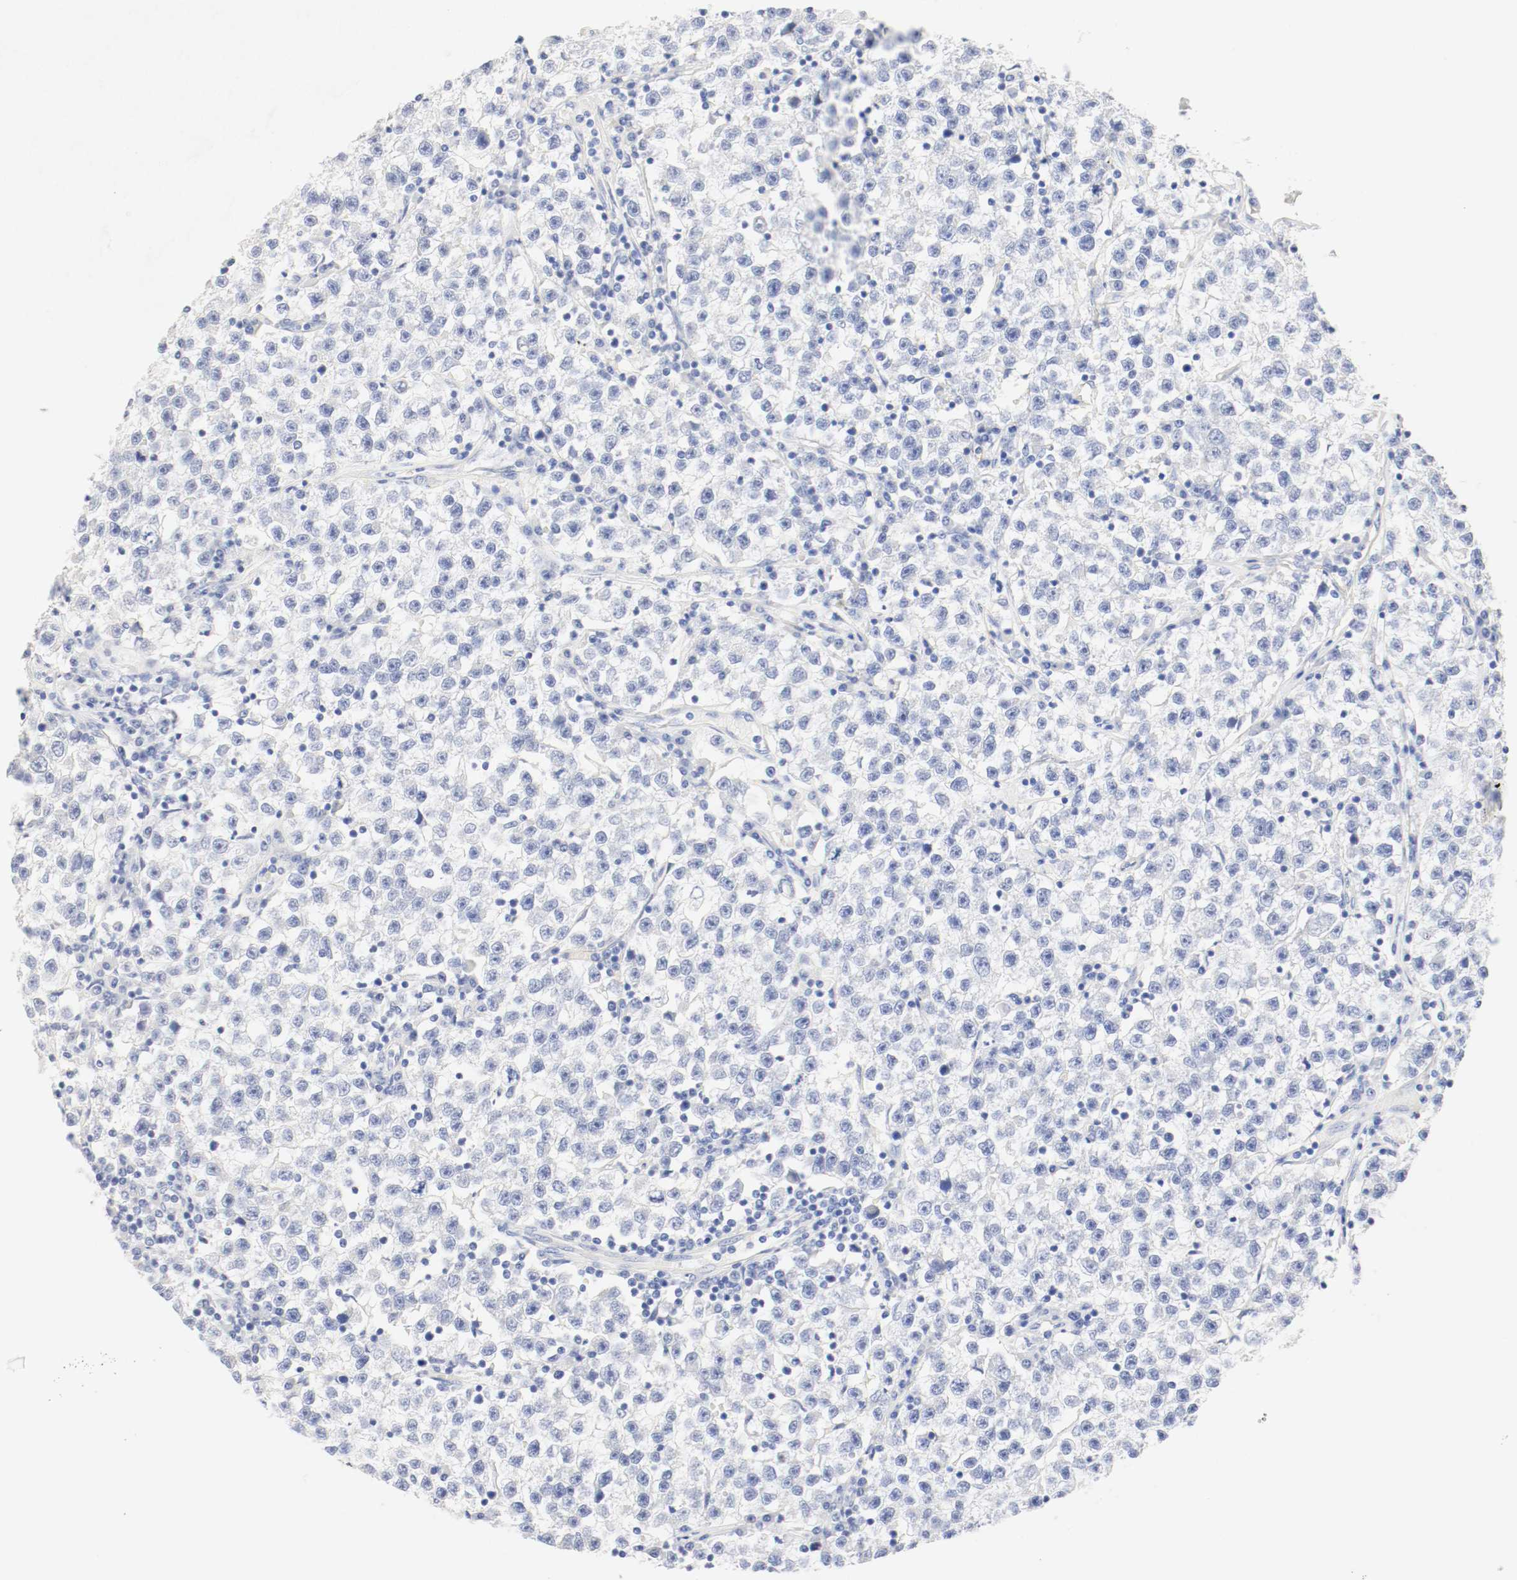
{"staining": {"intensity": "negative", "quantity": "none", "location": "none"}, "tissue": "testis cancer", "cell_type": "Tumor cells", "image_type": "cancer", "snomed": [{"axis": "morphology", "description": "Seminoma, NOS"}, {"axis": "topography", "description": "Testis"}], "caption": "Testis cancer (seminoma) stained for a protein using immunohistochemistry displays no staining tumor cells.", "gene": "GIT1", "patient": {"sex": "male", "age": 22}}